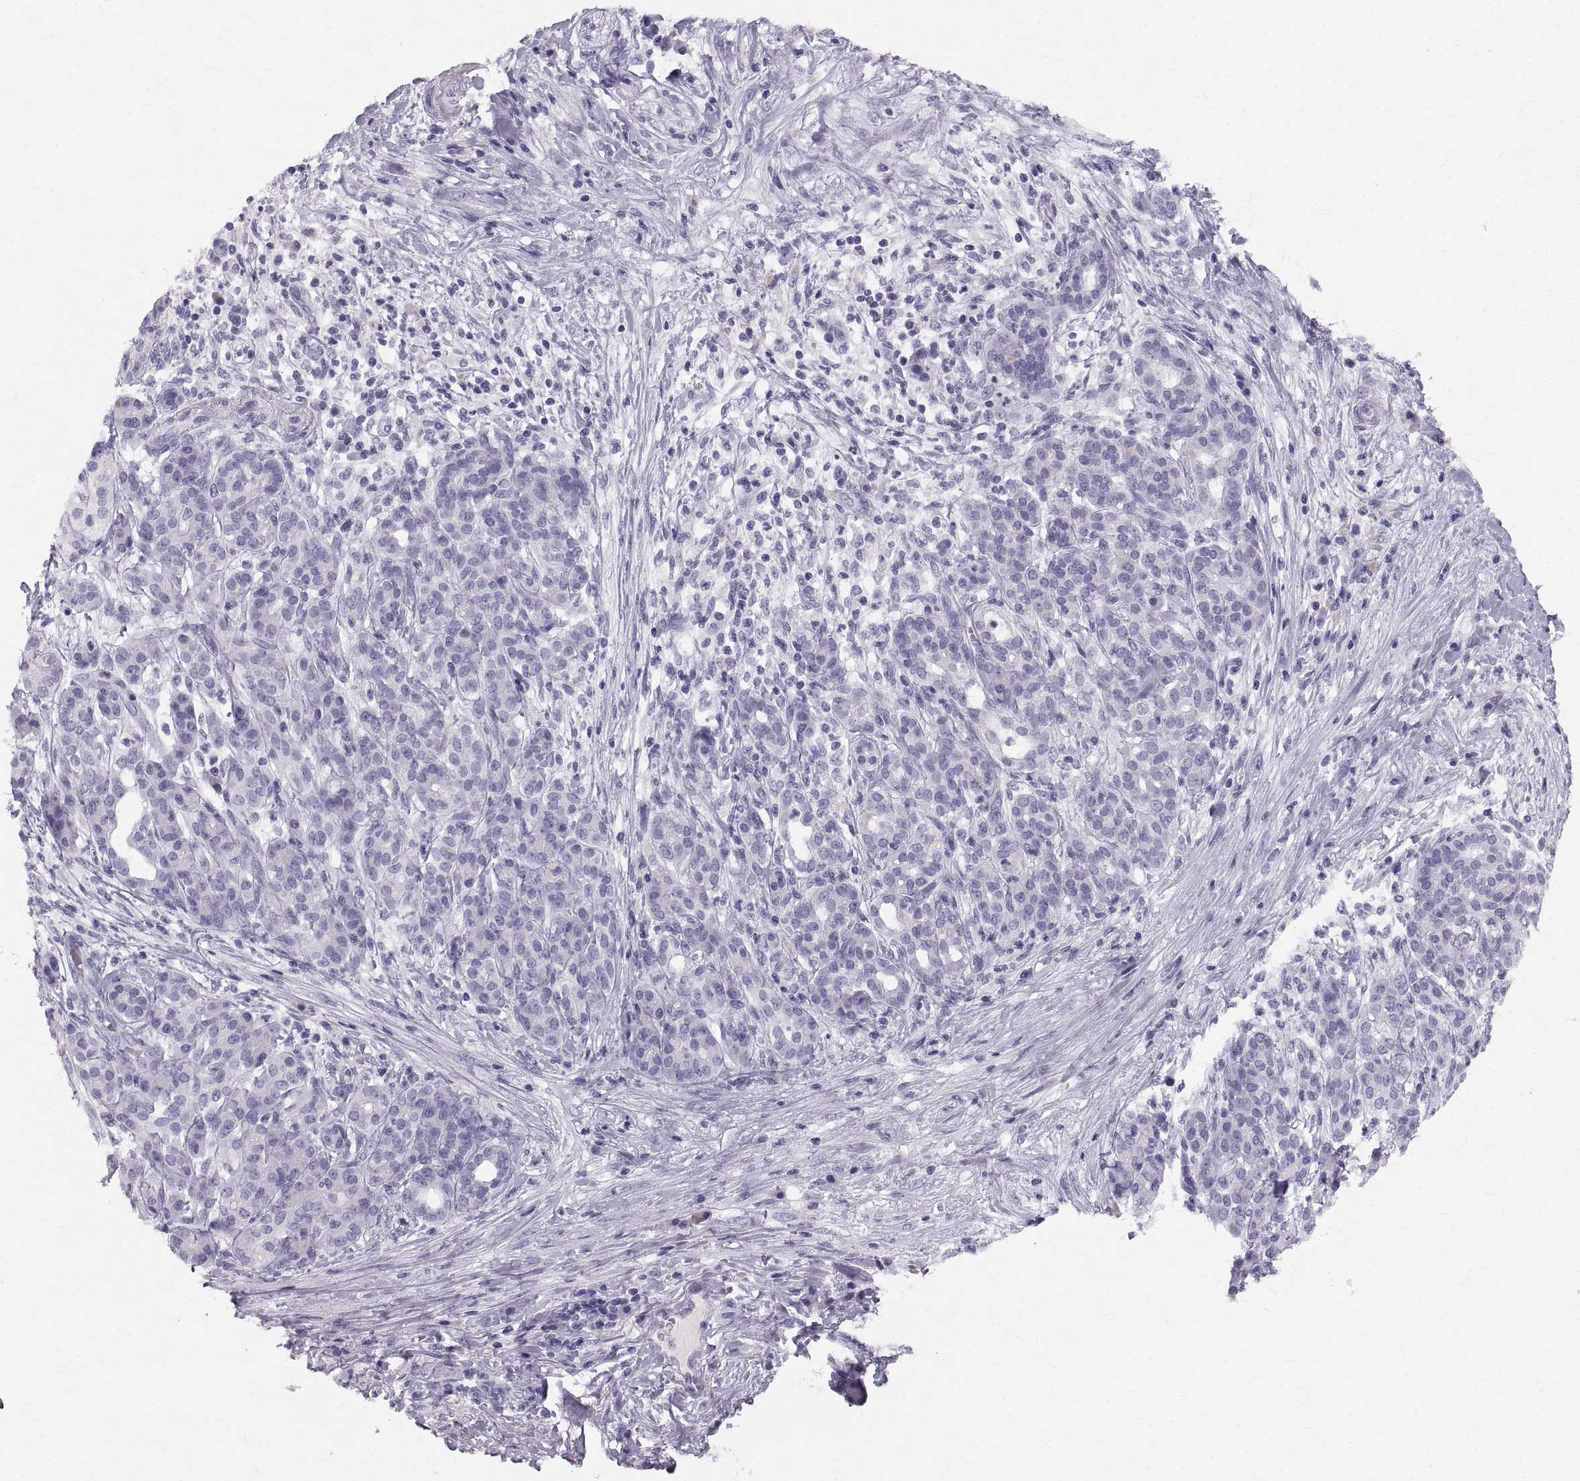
{"staining": {"intensity": "negative", "quantity": "none", "location": "none"}, "tissue": "pancreatic cancer", "cell_type": "Tumor cells", "image_type": "cancer", "snomed": [{"axis": "morphology", "description": "Adenocarcinoma, NOS"}, {"axis": "topography", "description": "Pancreas"}], "caption": "IHC of pancreatic cancer reveals no expression in tumor cells.", "gene": "SLC22A6", "patient": {"sex": "male", "age": 44}}